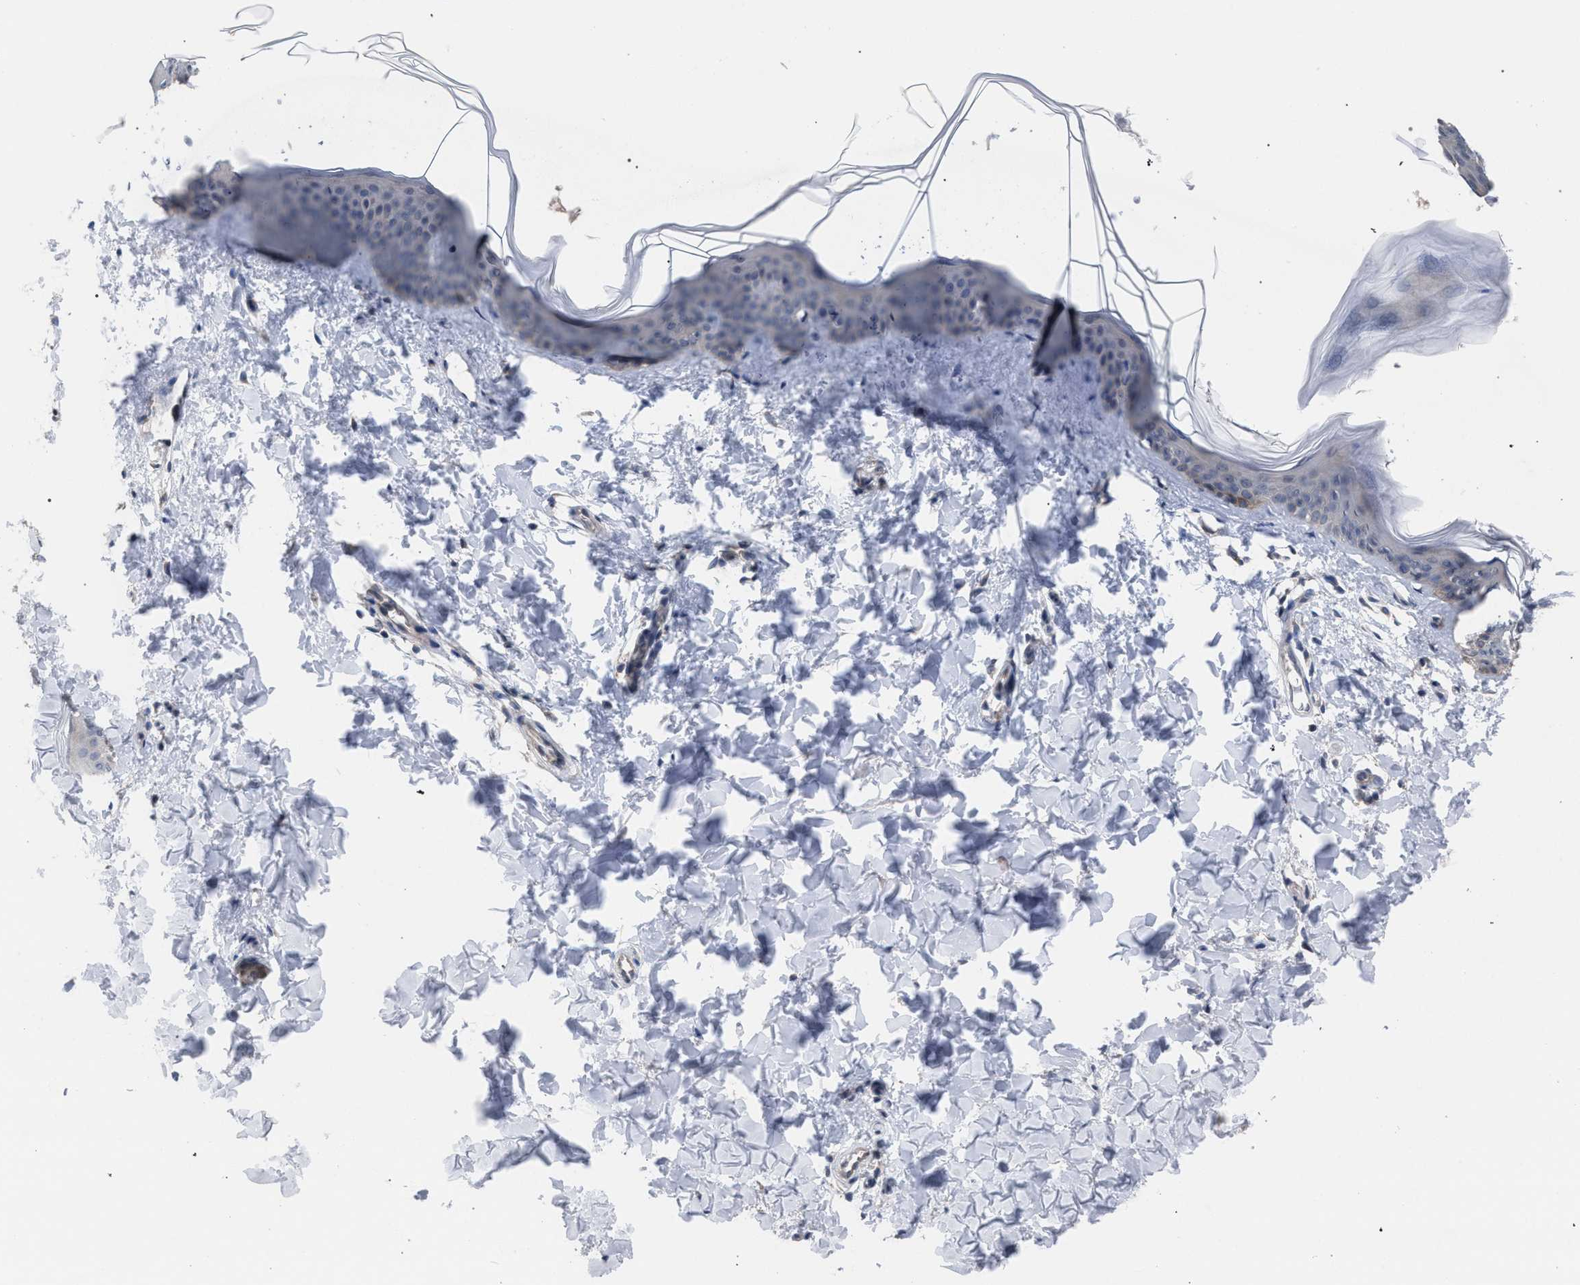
{"staining": {"intensity": "negative", "quantity": "none", "location": "none"}, "tissue": "skin", "cell_type": "Fibroblasts", "image_type": "normal", "snomed": [{"axis": "morphology", "description": "Normal tissue, NOS"}, {"axis": "topography", "description": "Skin"}], "caption": "This image is of benign skin stained with IHC to label a protein in brown with the nuclei are counter-stained blue. There is no positivity in fibroblasts.", "gene": "ARPC5L", "patient": {"sex": "female", "age": 17}}